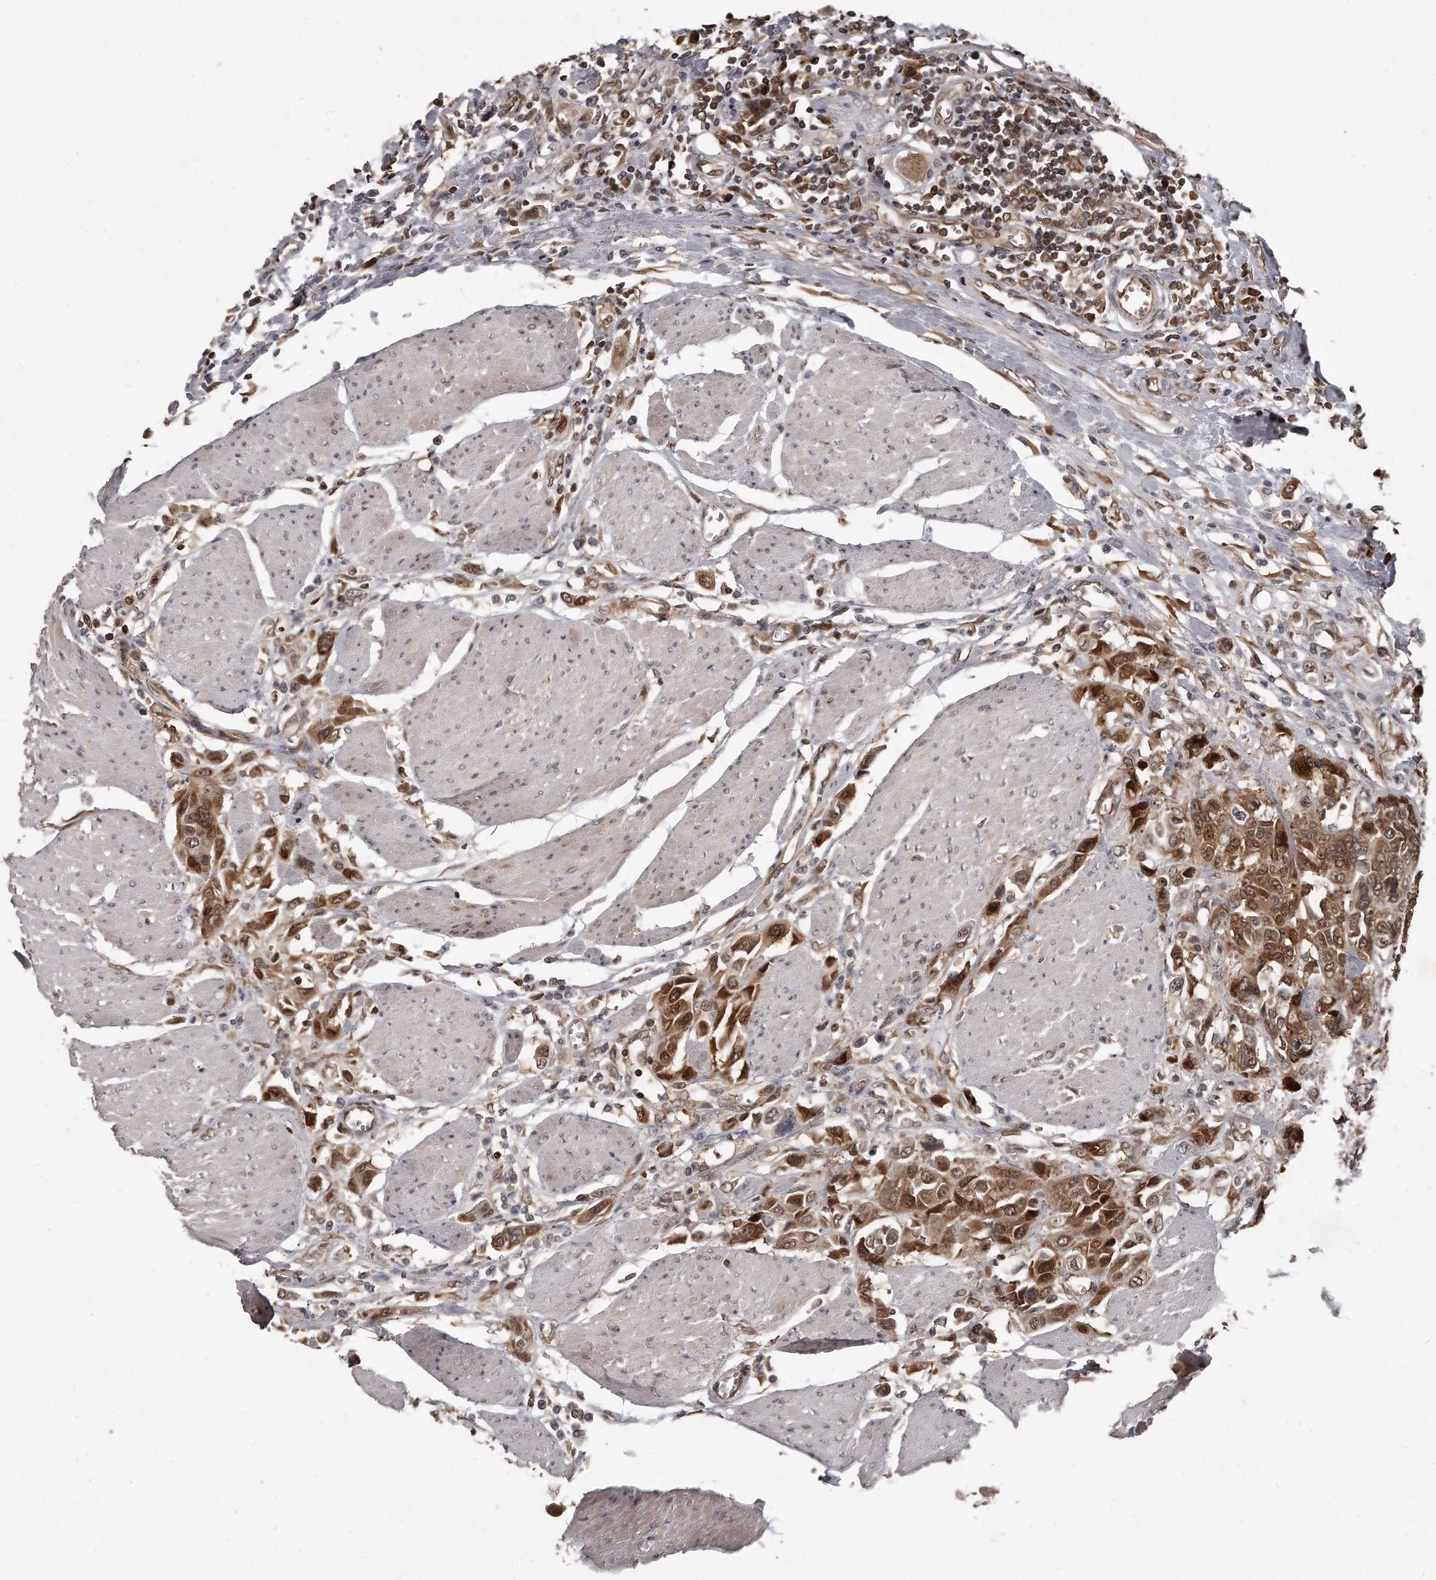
{"staining": {"intensity": "moderate", "quantity": ">75%", "location": "cytoplasmic/membranous,nuclear"}, "tissue": "urothelial cancer", "cell_type": "Tumor cells", "image_type": "cancer", "snomed": [{"axis": "morphology", "description": "Urothelial carcinoma, High grade"}, {"axis": "topography", "description": "Urinary bladder"}], "caption": "Protein expression analysis of human urothelial cancer reveals moderate cytoplasmic/membranous and nuclear expression in approximately >75% of tumor cells. (DAB IHC, brown staining for protein, blue staining for nuclei).", "gene": "GCH1", "patient": {"sex": "male", "age": 50}}